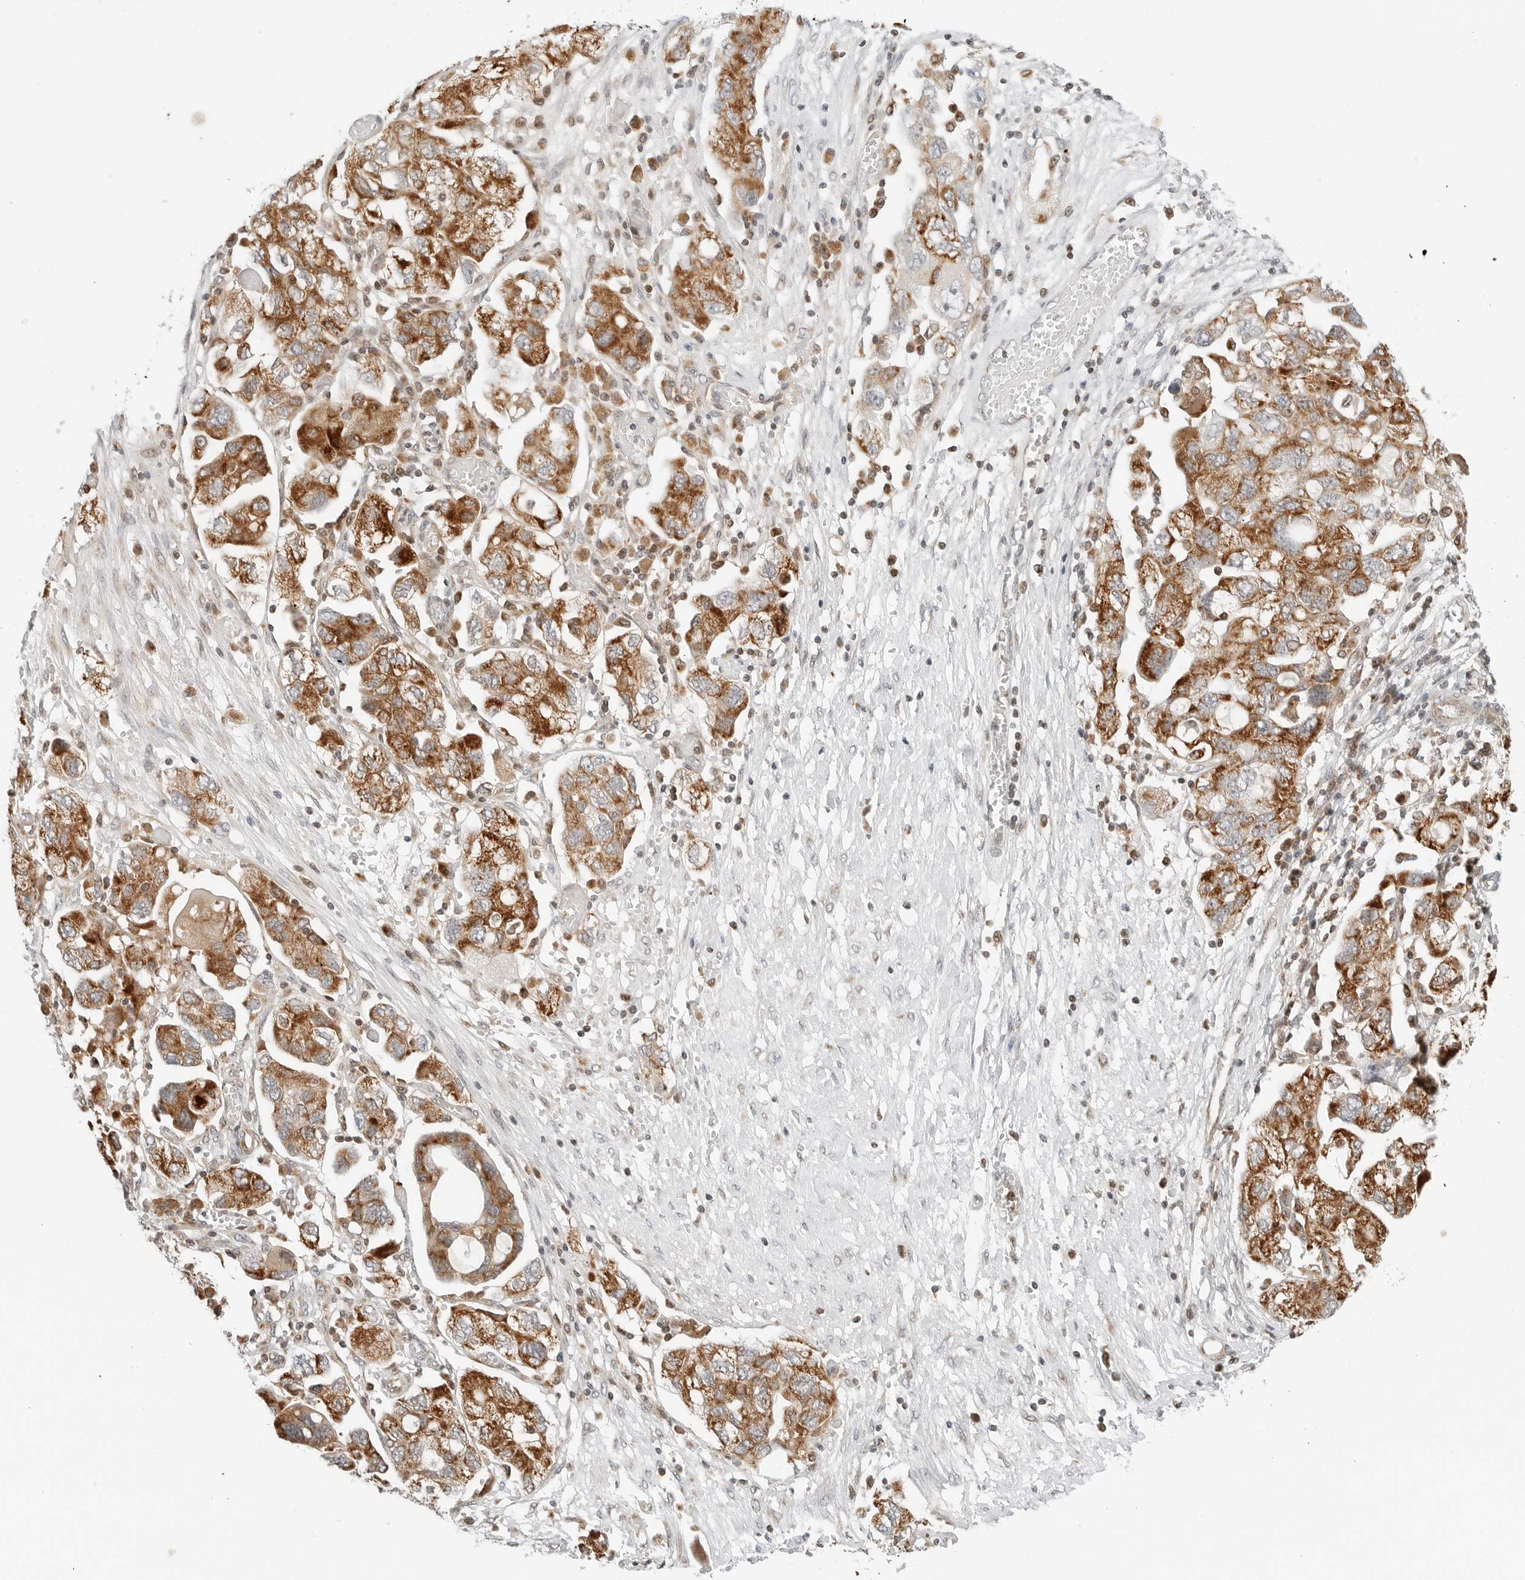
{"staining": {"intensity": "strong", "quantity": ">75%", "location": "cytoplasmic/membranous"}, "tissue": "ovarian cancer", "cell_type": "Tumor cells", "image_type": "cancer", "snomed": [{"axis": "morphology", "description": "Carcinoma, NOS"}, {"axis": "morphology", "description": "Cystadenocarcinoma, serous, NOS"}, {"axis": "topography", "description": "Ovary"}], "caption": "A photomicrograph of human ovarian serous cystadenocarcinoma stained for a protein shows strong cytoplasmic/membranous brown staining in tumor cells.", "gene": "DYRK4", "patient": {"sex": "female", "age": 69}}